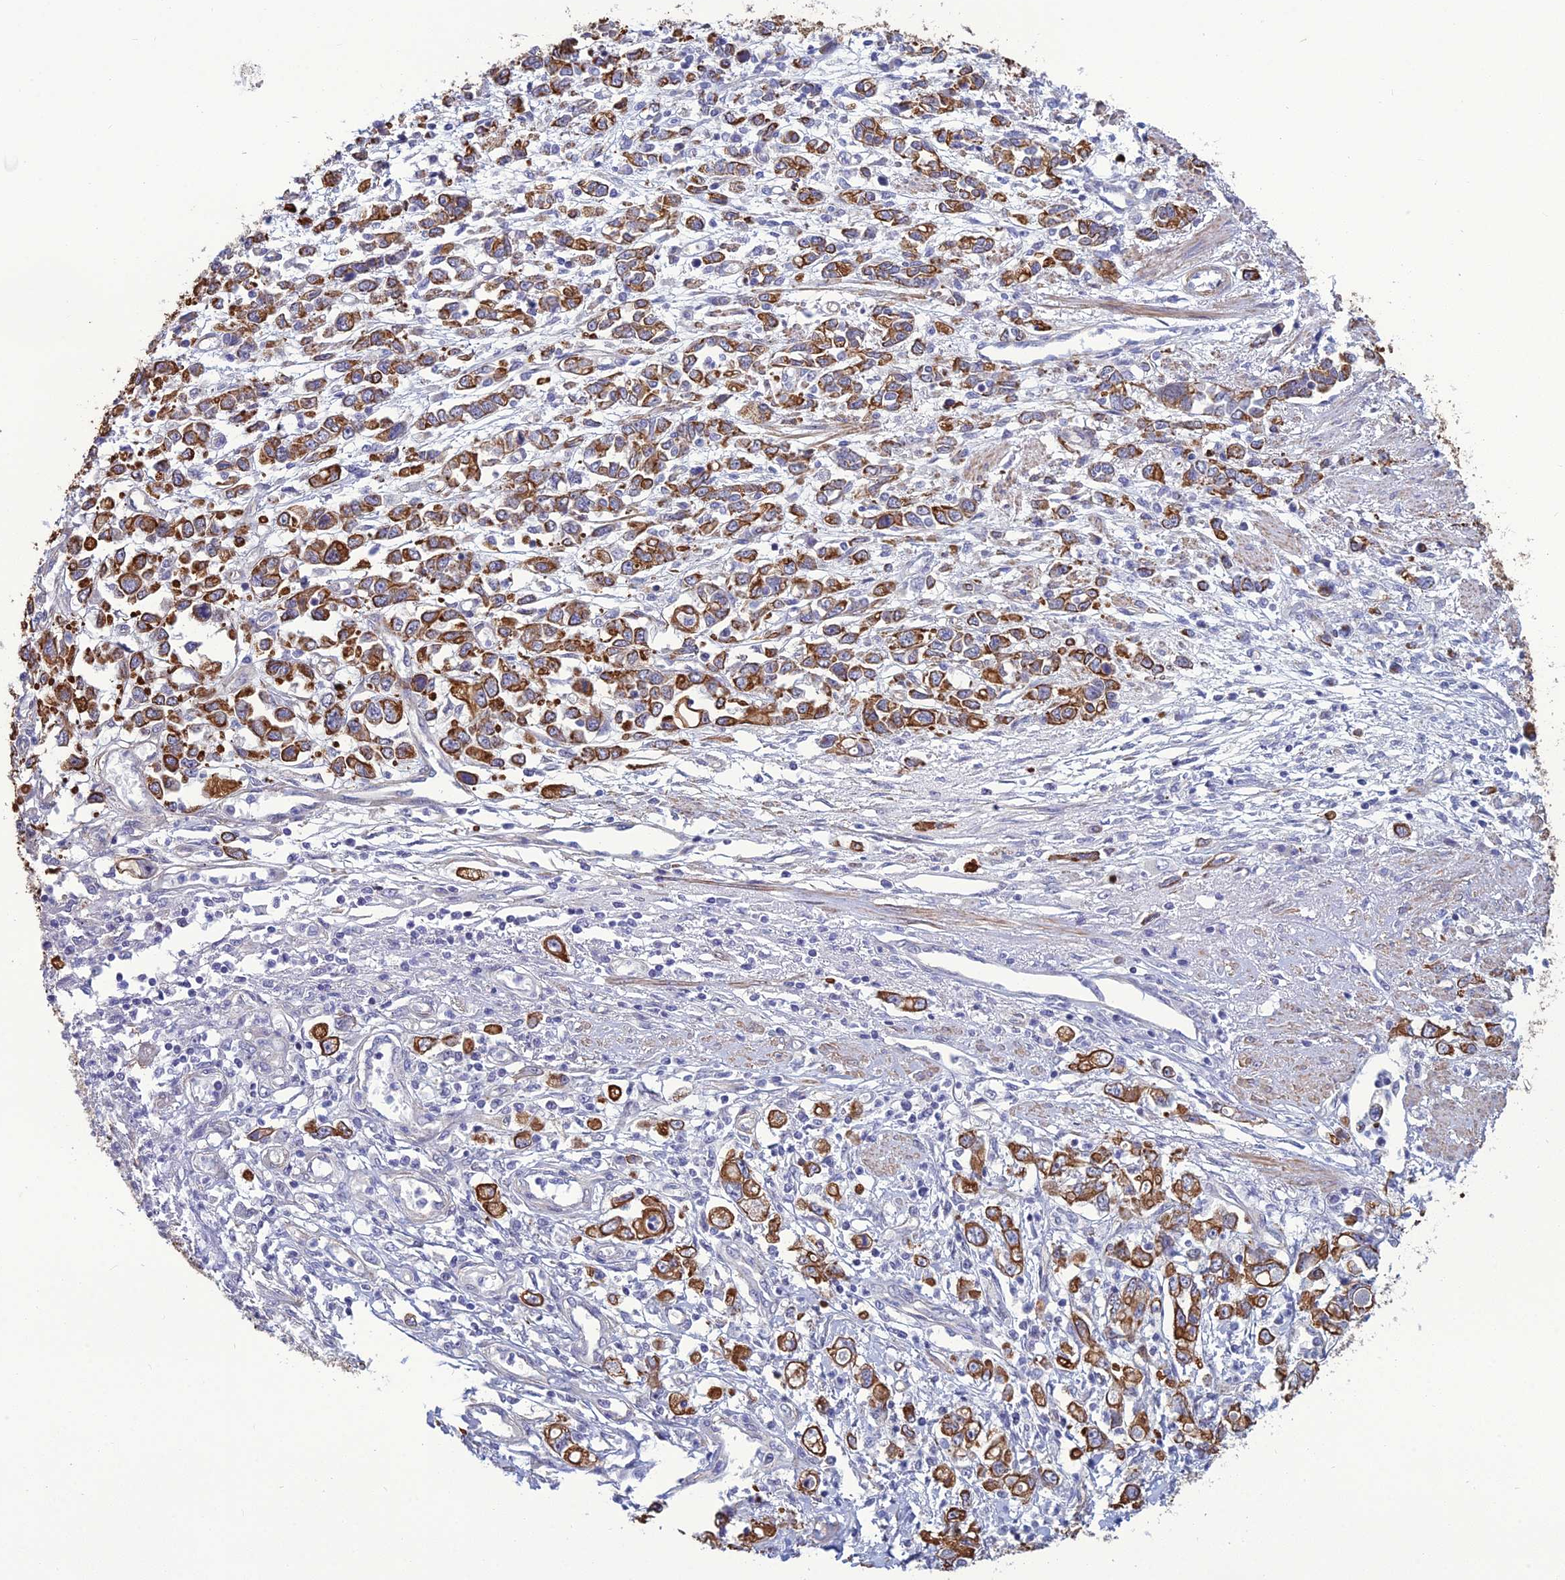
{"staining": {"intensity": "strong", "quantity": ">75%", "location": "cytoplasmic/membranous"}, "tissue": "stomach cancer", "cell_type": "Tumor cells", "image_type": "cancer", "snomed": [{"axis": "morphology", "description": "Adenocarcinoma, NOS"}, {"axis": "topography", "description": "Stomach"}], "caption": "Human stomach cancer stained with a protein marker shows strong staining in tumor cells.", "gene": "LZTS2", "patient": {"sex": "female", "age": 76}}